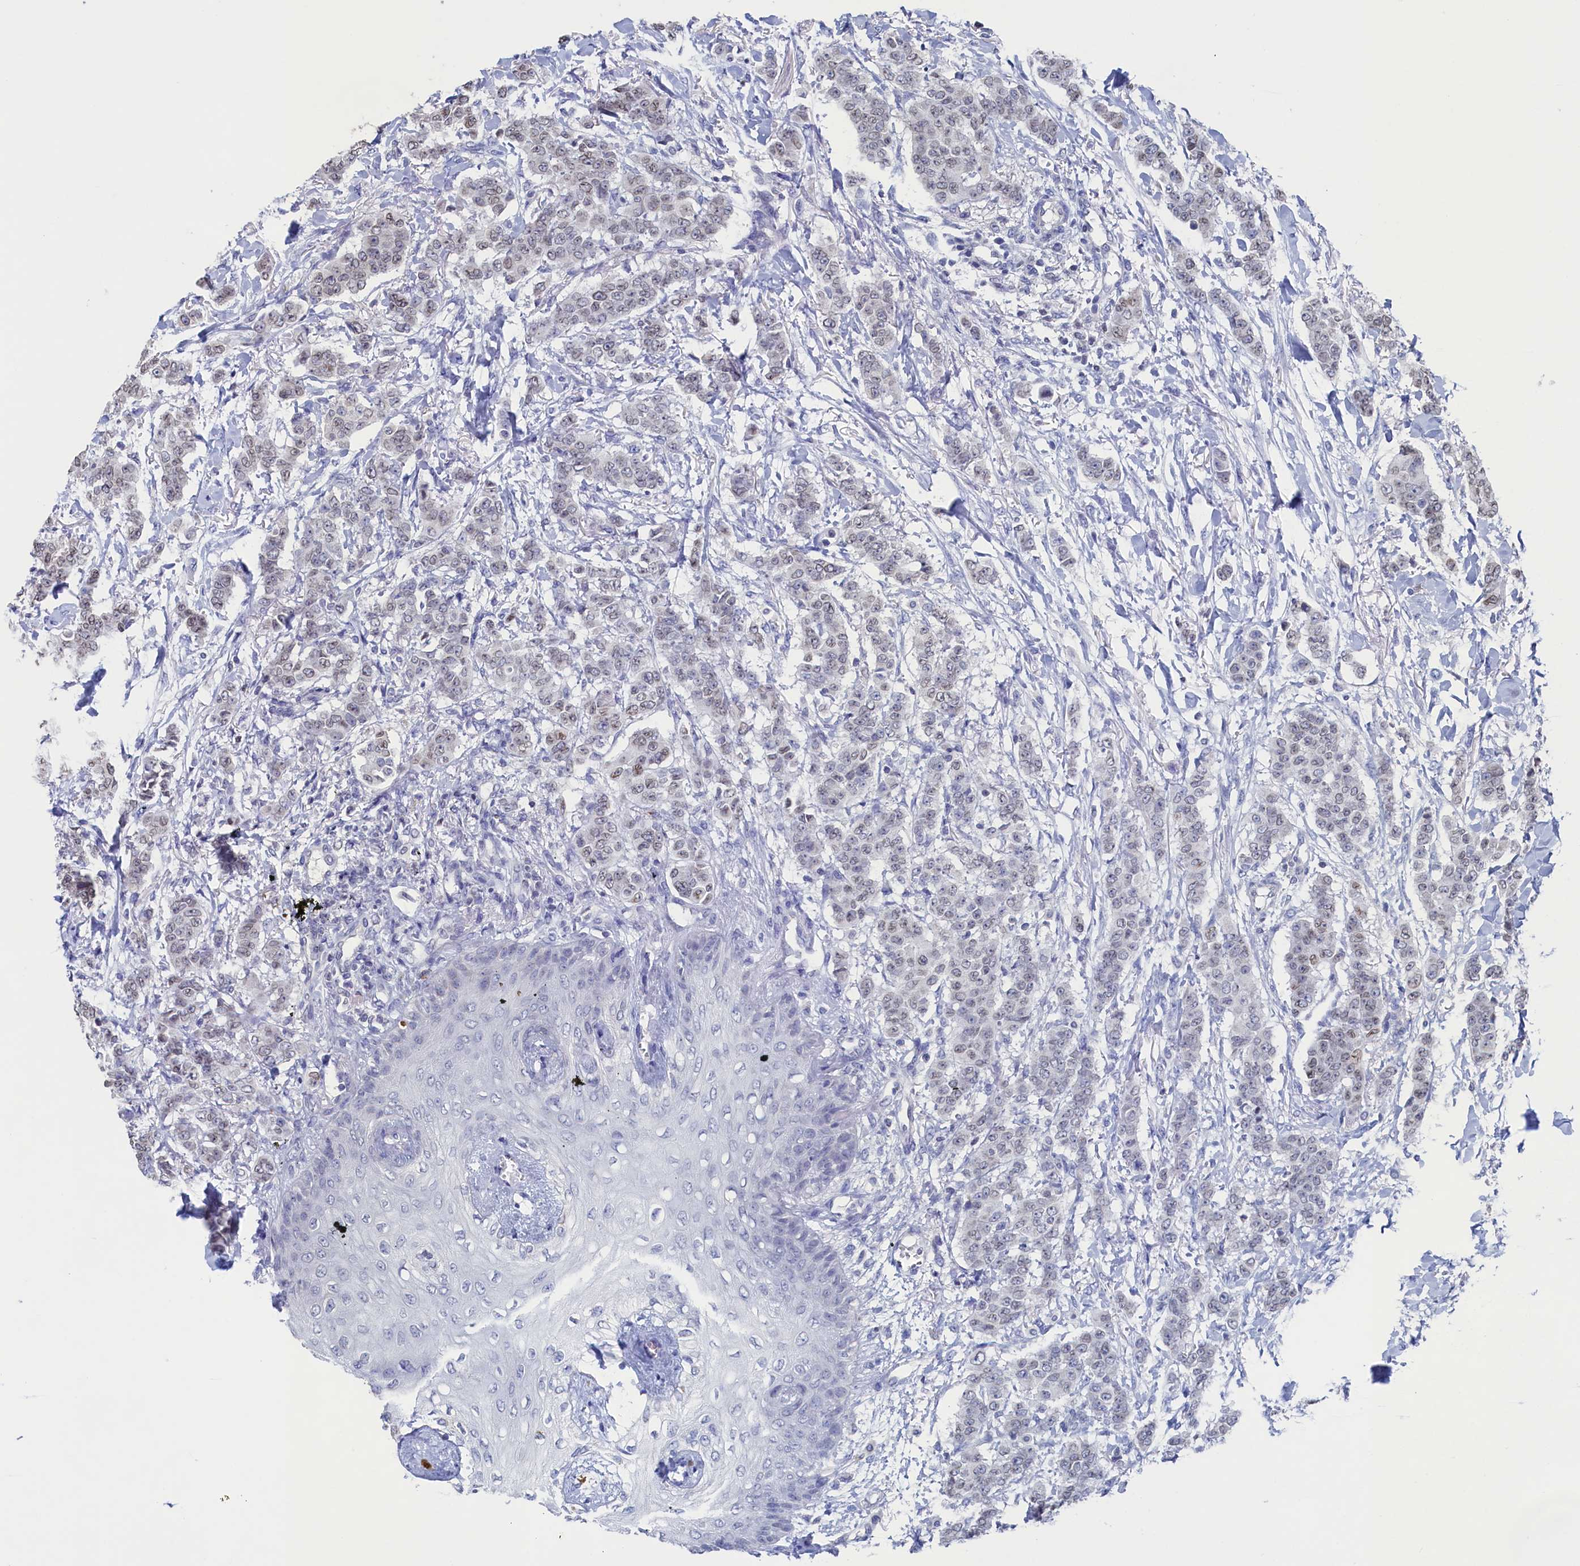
{"staining": {"intensity": "weak", "quantity": "25%-75%", "location": "nuclear"}, "tissue": "breast cancer", "cell_type": "Tumor cells", "image_type": "cancer", "snomed": [{"axis": "morphology", "description": "Duct carcinoma"}, {"axis": "topography", "description": "Breast"}], "caption": "Protein staining of breast intraductal carcinoma tissue displays weak nuclear positivity in about 25%-75% of tumor cells. (DAB IHC with brightfield microscopy, high magnification).", "gene": "C11orf54", "patient": {"sex": "female", "age": 40}}